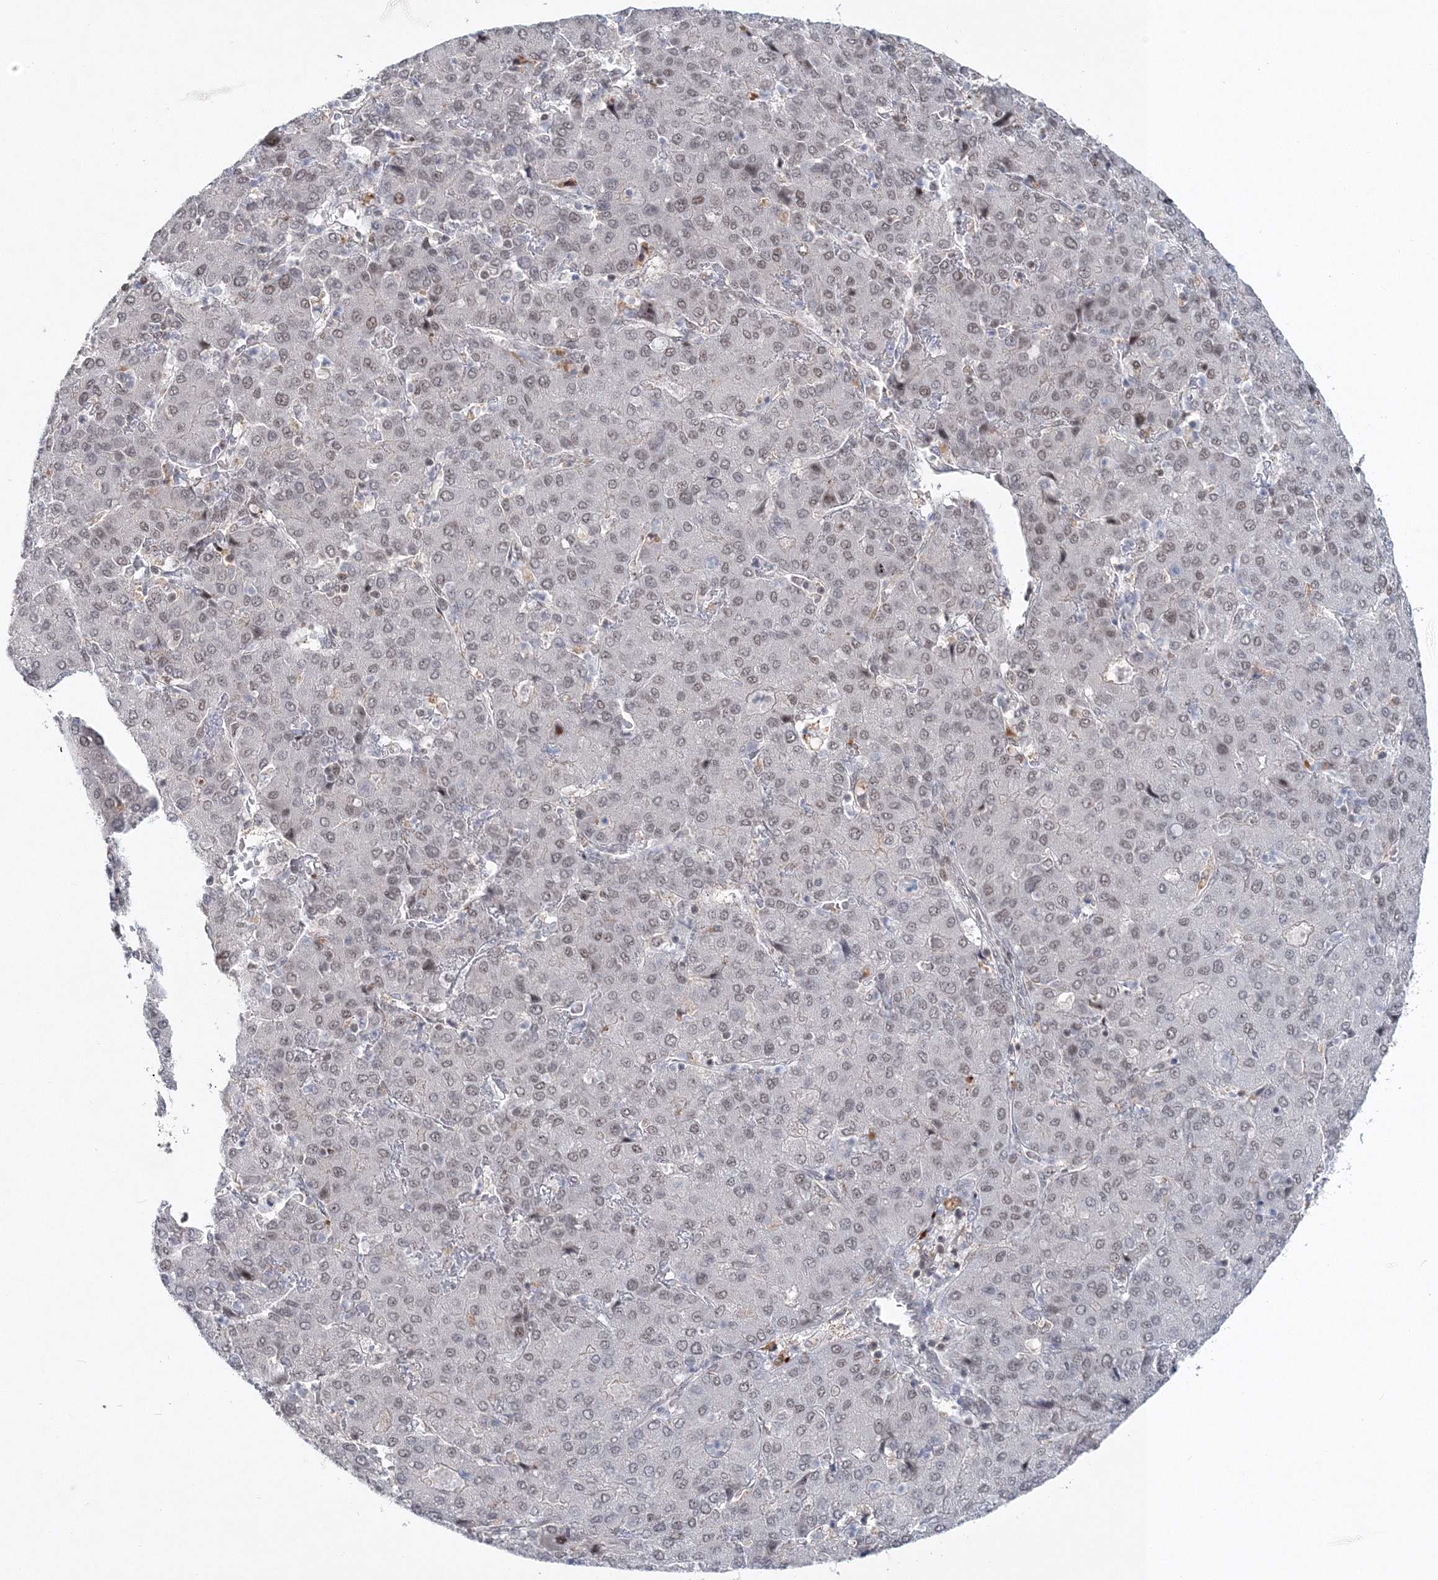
{"staining": {"intensity": "weak", "quantity": ">75%", "location": "nuclear"}, "tissue": "liver cancer", "cell_type": "Tumor cells", "image_type": "cancer", "snomed": [{"axis": "morphology", "description": "Carcinoma, Hepatocellular, NOS"}, {"axis": "topography", "description": "Liver"}], "caption": "The immunohistochemical stain shows weak nuclear expression in tumor cells of liver hepatocellular carcinoma tissue.", "gene": "PDS5A", "patient": {"sex": "male", "age": 65}}